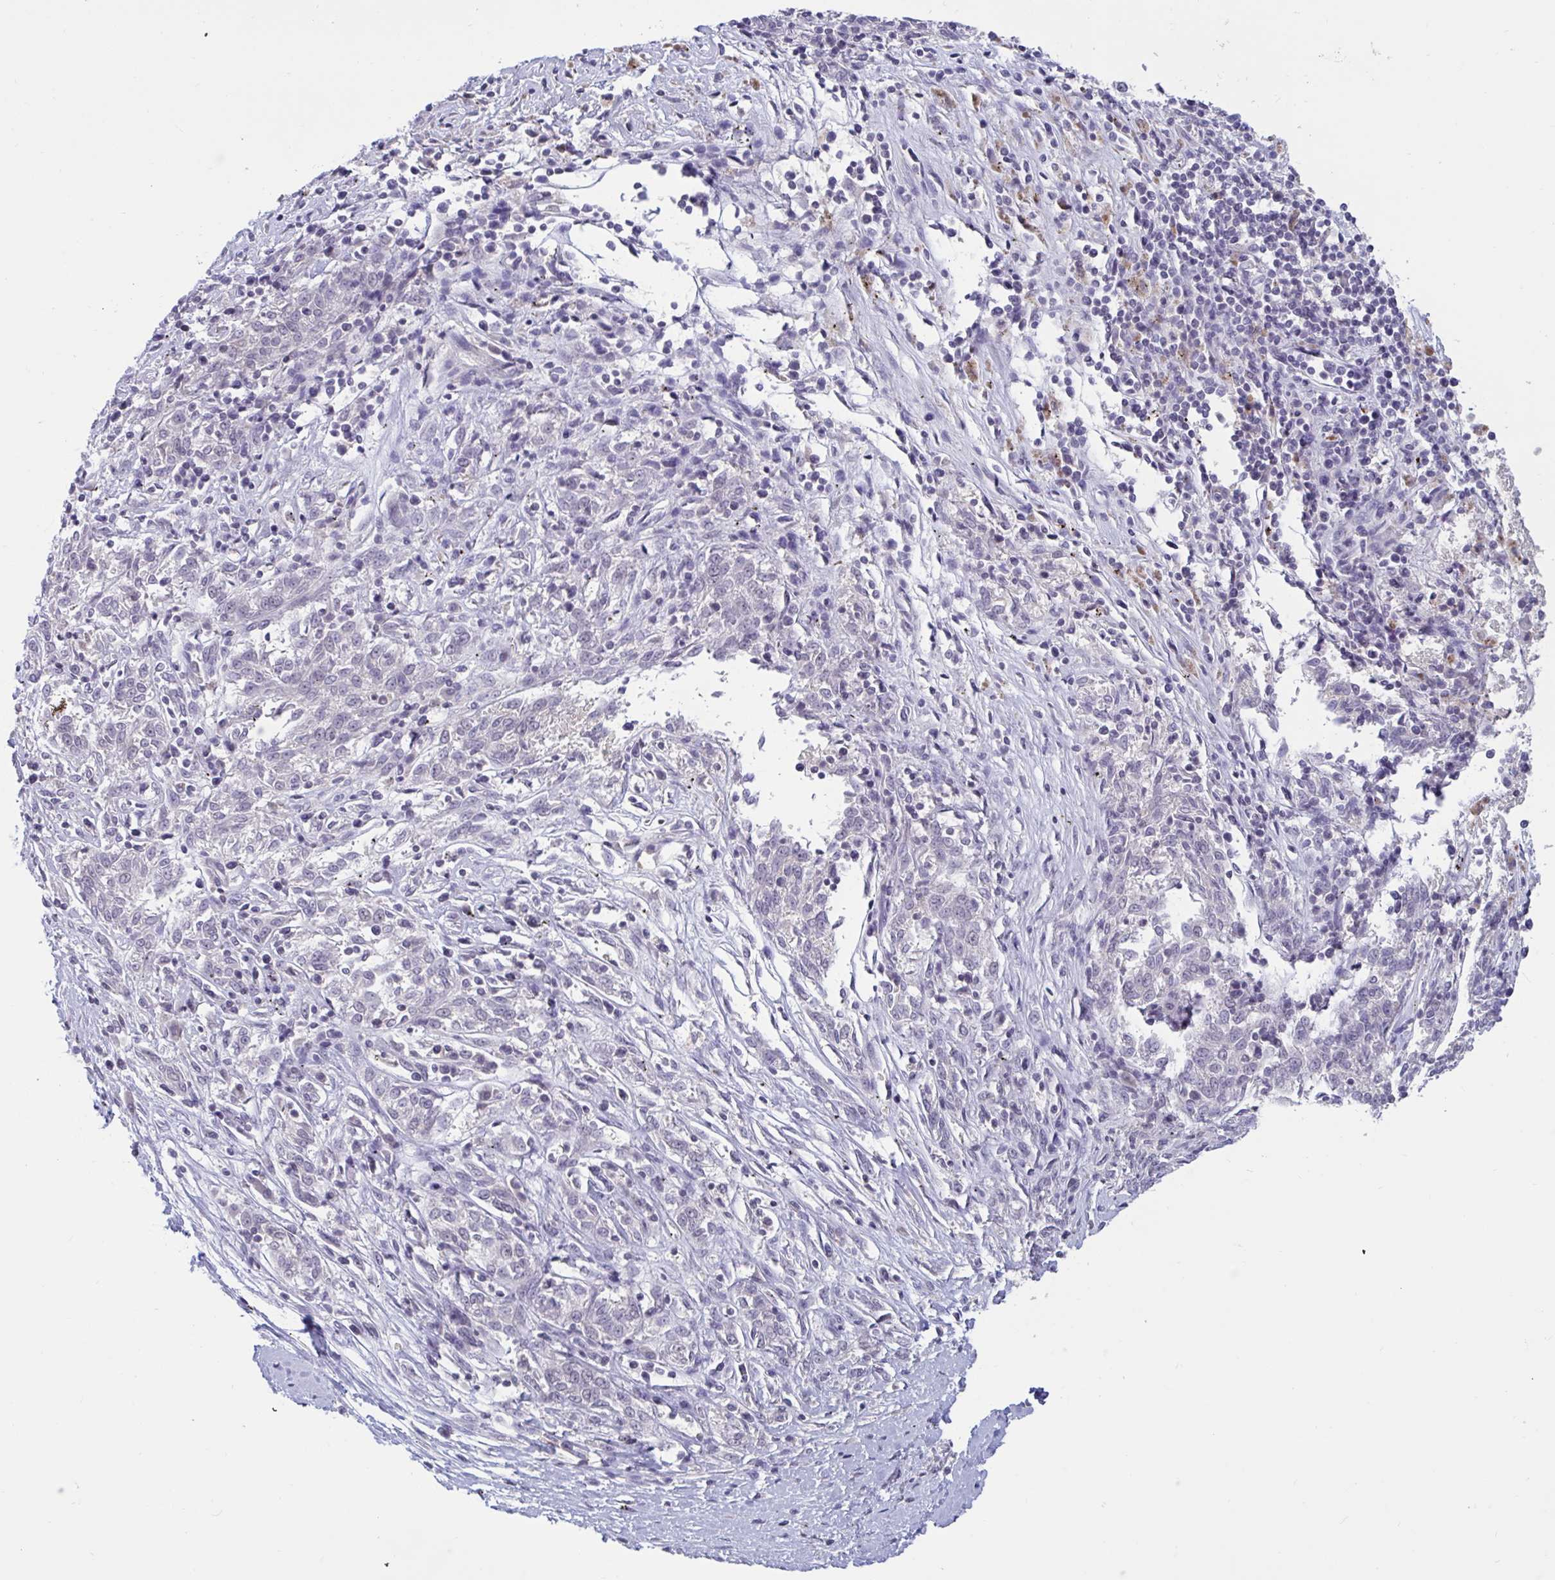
{"staining": {"intensity": "negative", "quantity": "none", "location": "none"}, "tissue": "melanoma", "cell_type": "Tumor cells", "image_type": "cancer", "snomed": [{"axis": "morphology", "description": "Malignant melanoma, NOS"}, {"axis": "topography", "description": "Skin"}], "caption": "The histopathology image reveals no significant positivity in tumor cells of malignant melanoma.", "gene": "ARPP19", "patient": {"sex": "female", "age": 72}}